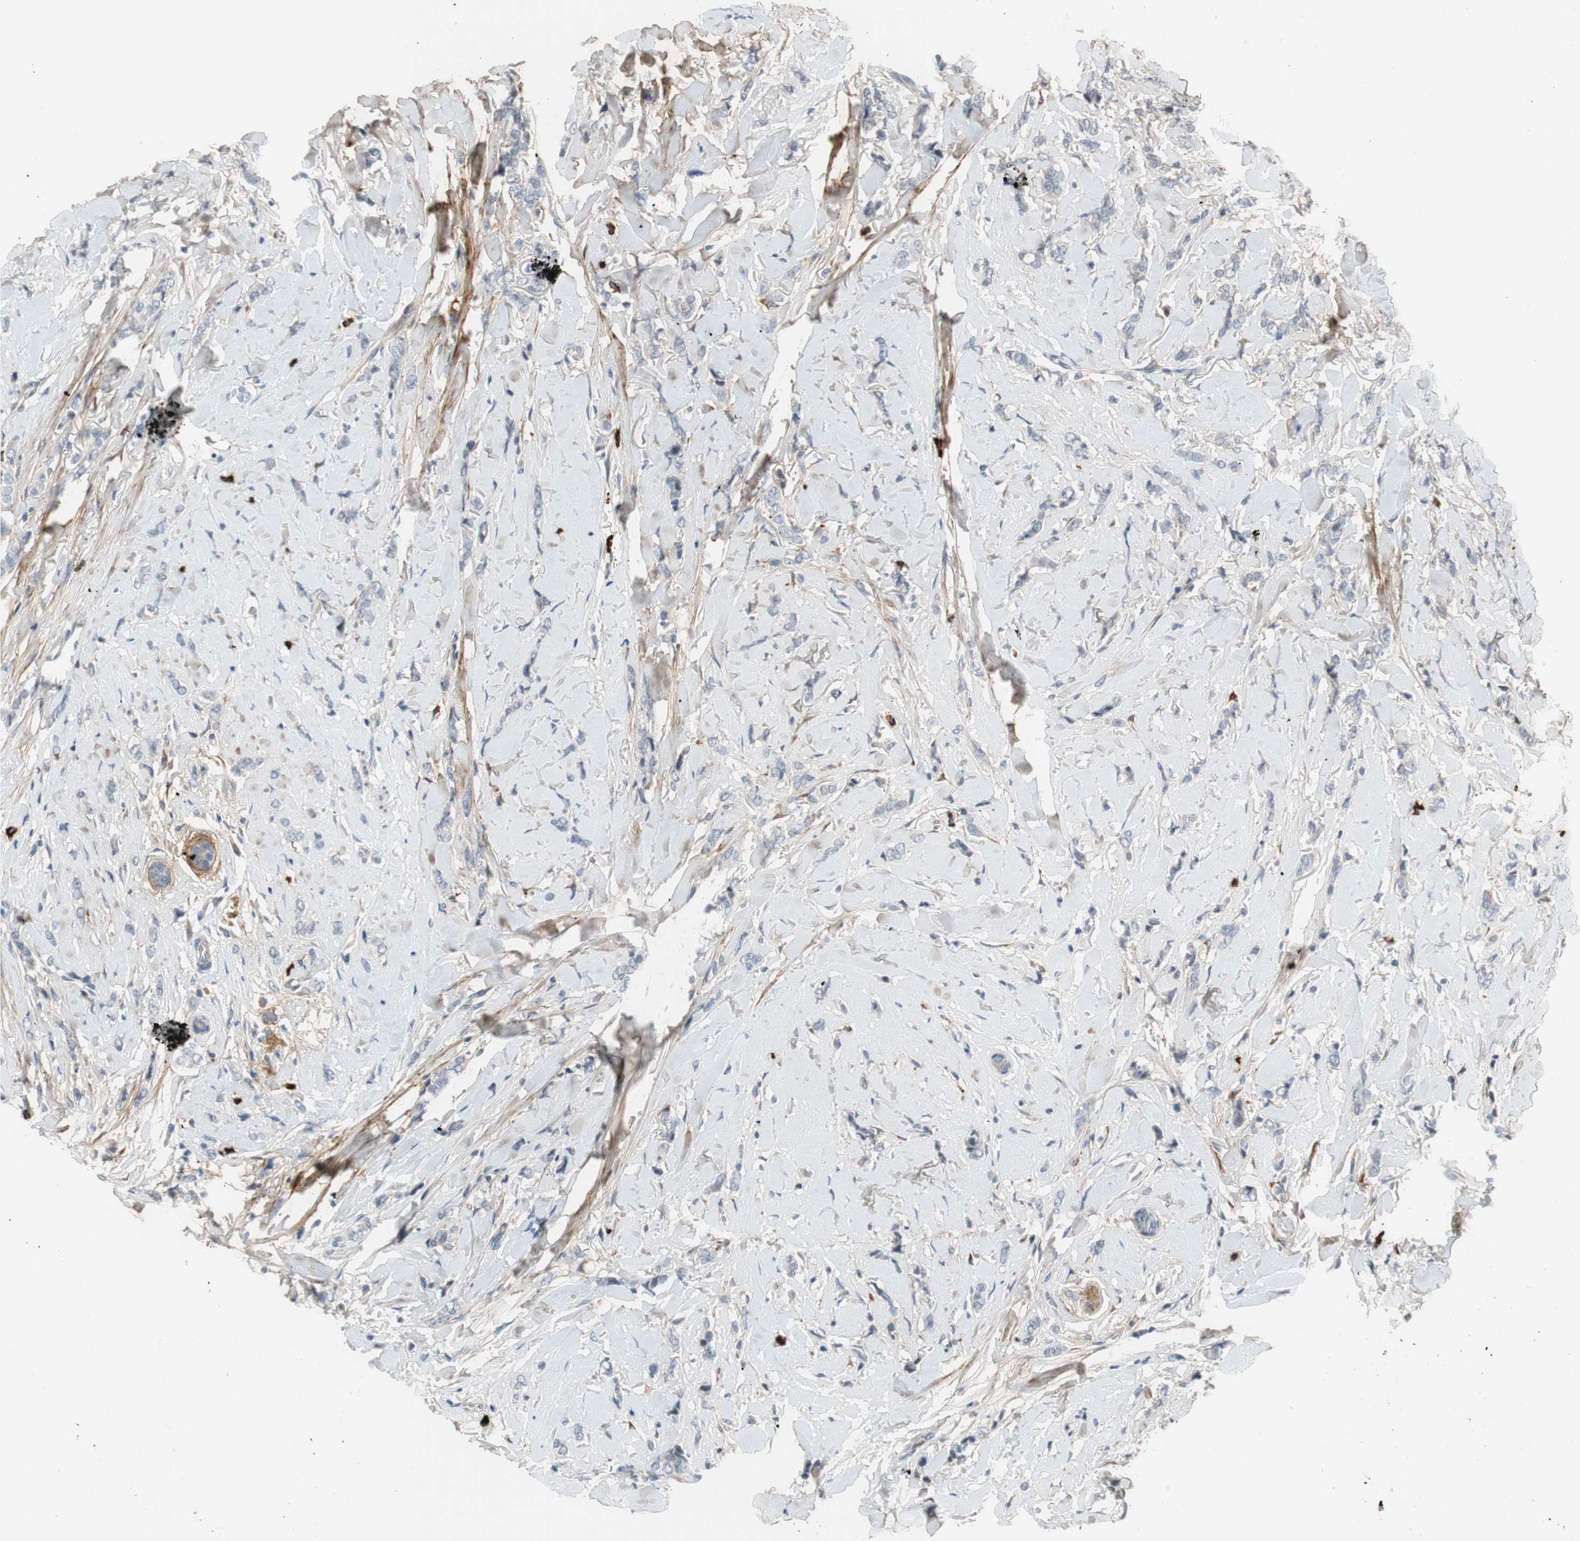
{"staining": {"intensity": "negative", "quantity": "none", "location": "none"}, "tissue": "breast cancer", "cell_type": "Tumor cells", "image_type": "cancer", "snomed": [{"axis": "morphology", "description": "Lobular carcinoma"}, {"axis": "topography", "description": "Skin"}, {"axis": "topography", "description": "Breast"}], "caption": "The immunohistochemistry (IHC) photomicrograph has no significant expression in tumor cells of breast lobular carcinoma tissue. (Brightfield microscopy of DAB immunohistochemistry (IHC) at high magnification).", "gene": "COL12A1", "patient": {"sex": "female", "age": 46}}